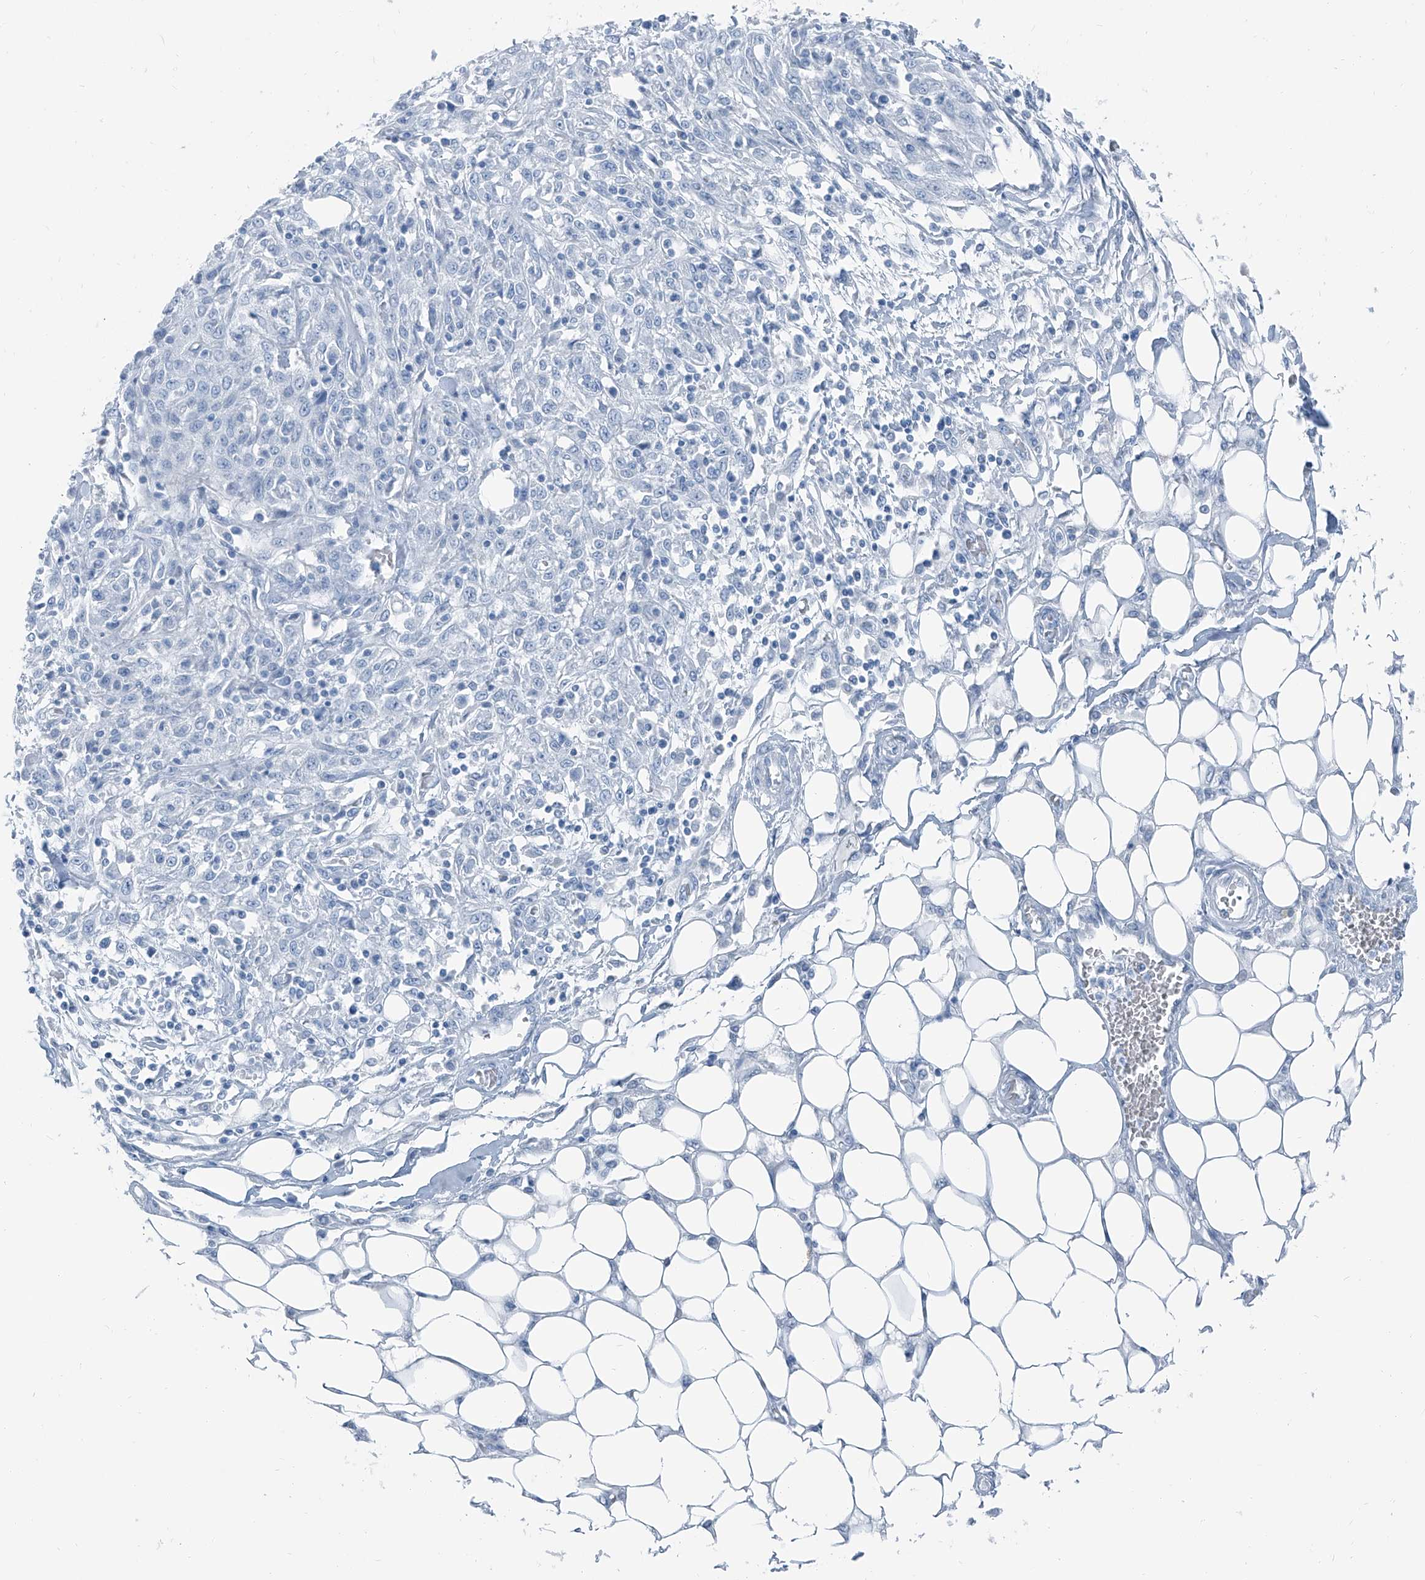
{"staining": {"intensity": "negative", "quantity": "none", "location": "none"}, "tissue": "skin cancer", "cell_type": "Tumor cells", "image_type": "cancer", "snomed": [{"axis": "morphology", "description": "Squamous cell carcinoma, NOS"}, {"axis": "morphology", "description": "Squamous cell carcinoma, metastatic, NOS"}, {"axis": "topography", "description": "Skin"}, {"axis": "topography", "description": "Lymph node"}], "caption": "DAB (3,3'-diaminobenzidine) immunohistochemical staining of human squamous cell carcinoma (skin) exhibits no significant positivity in tumor cells. Brightfield microscopy of immunohistochemistry stained with DAB (3,3'-diaminobenzidine) (brown) and hematoxylin (blue), captured at high magnification.", "gene": "RGN", "patient": {"sex": "male", "age": 75}}